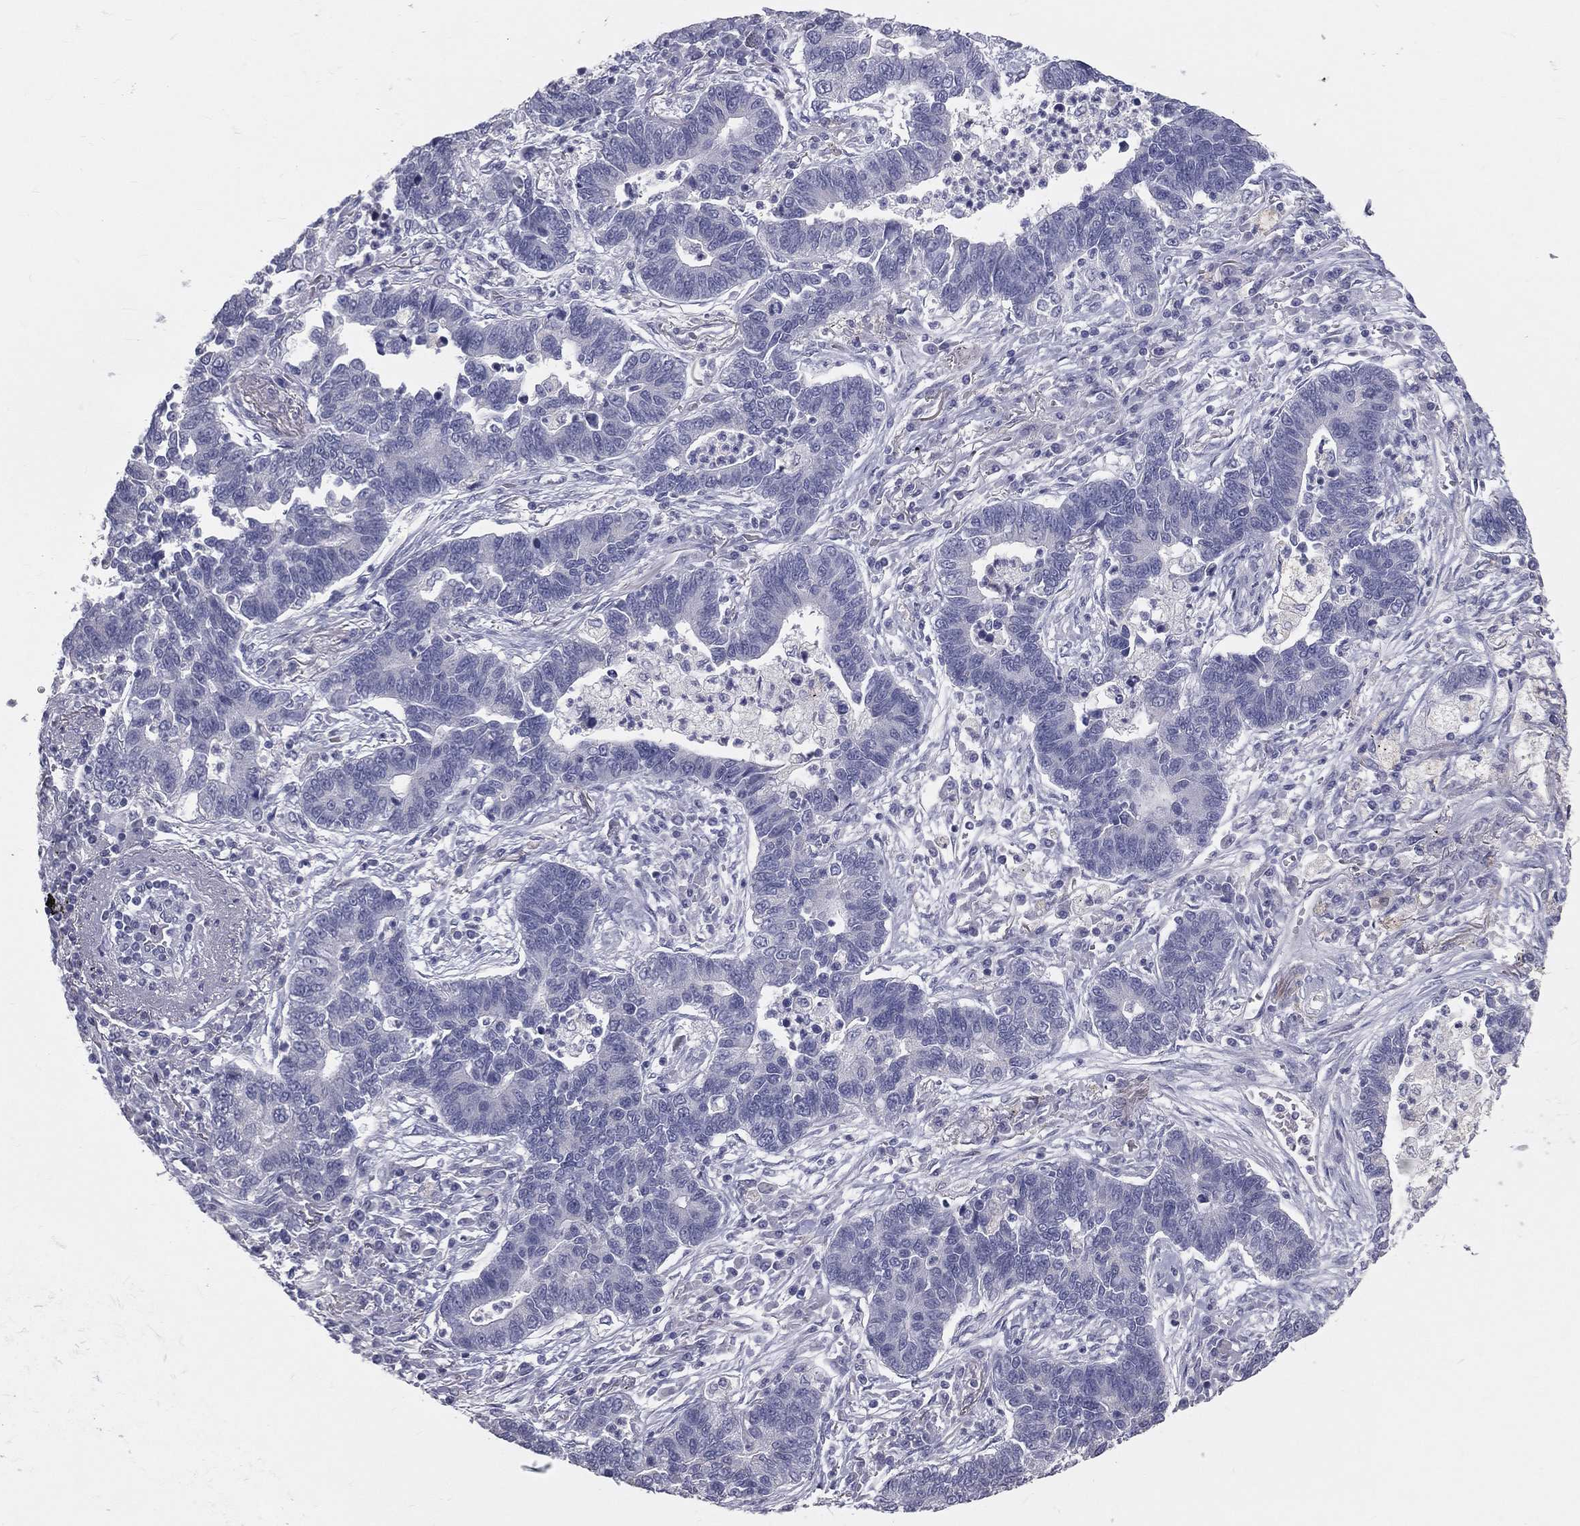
{"staining": {"intensity": "negative", "quantity": "none", "location": "none"}, "tissue": "lung cancer", "cell_type": "Tumor cells", "image_type": "cancer", "snomed": [{"axis": "morphology", "description": "Adenocarcinoma, NOS"}, {"axis": "topography", "description": "Lung"}], "caption": "Lung cancer (adenocarcinoma) stained for a protein using immunohistochemistry demonstrates no positivity tumor cells.", "gene": "TFPI2", "patient": {"sex": "female", "age": 57}}